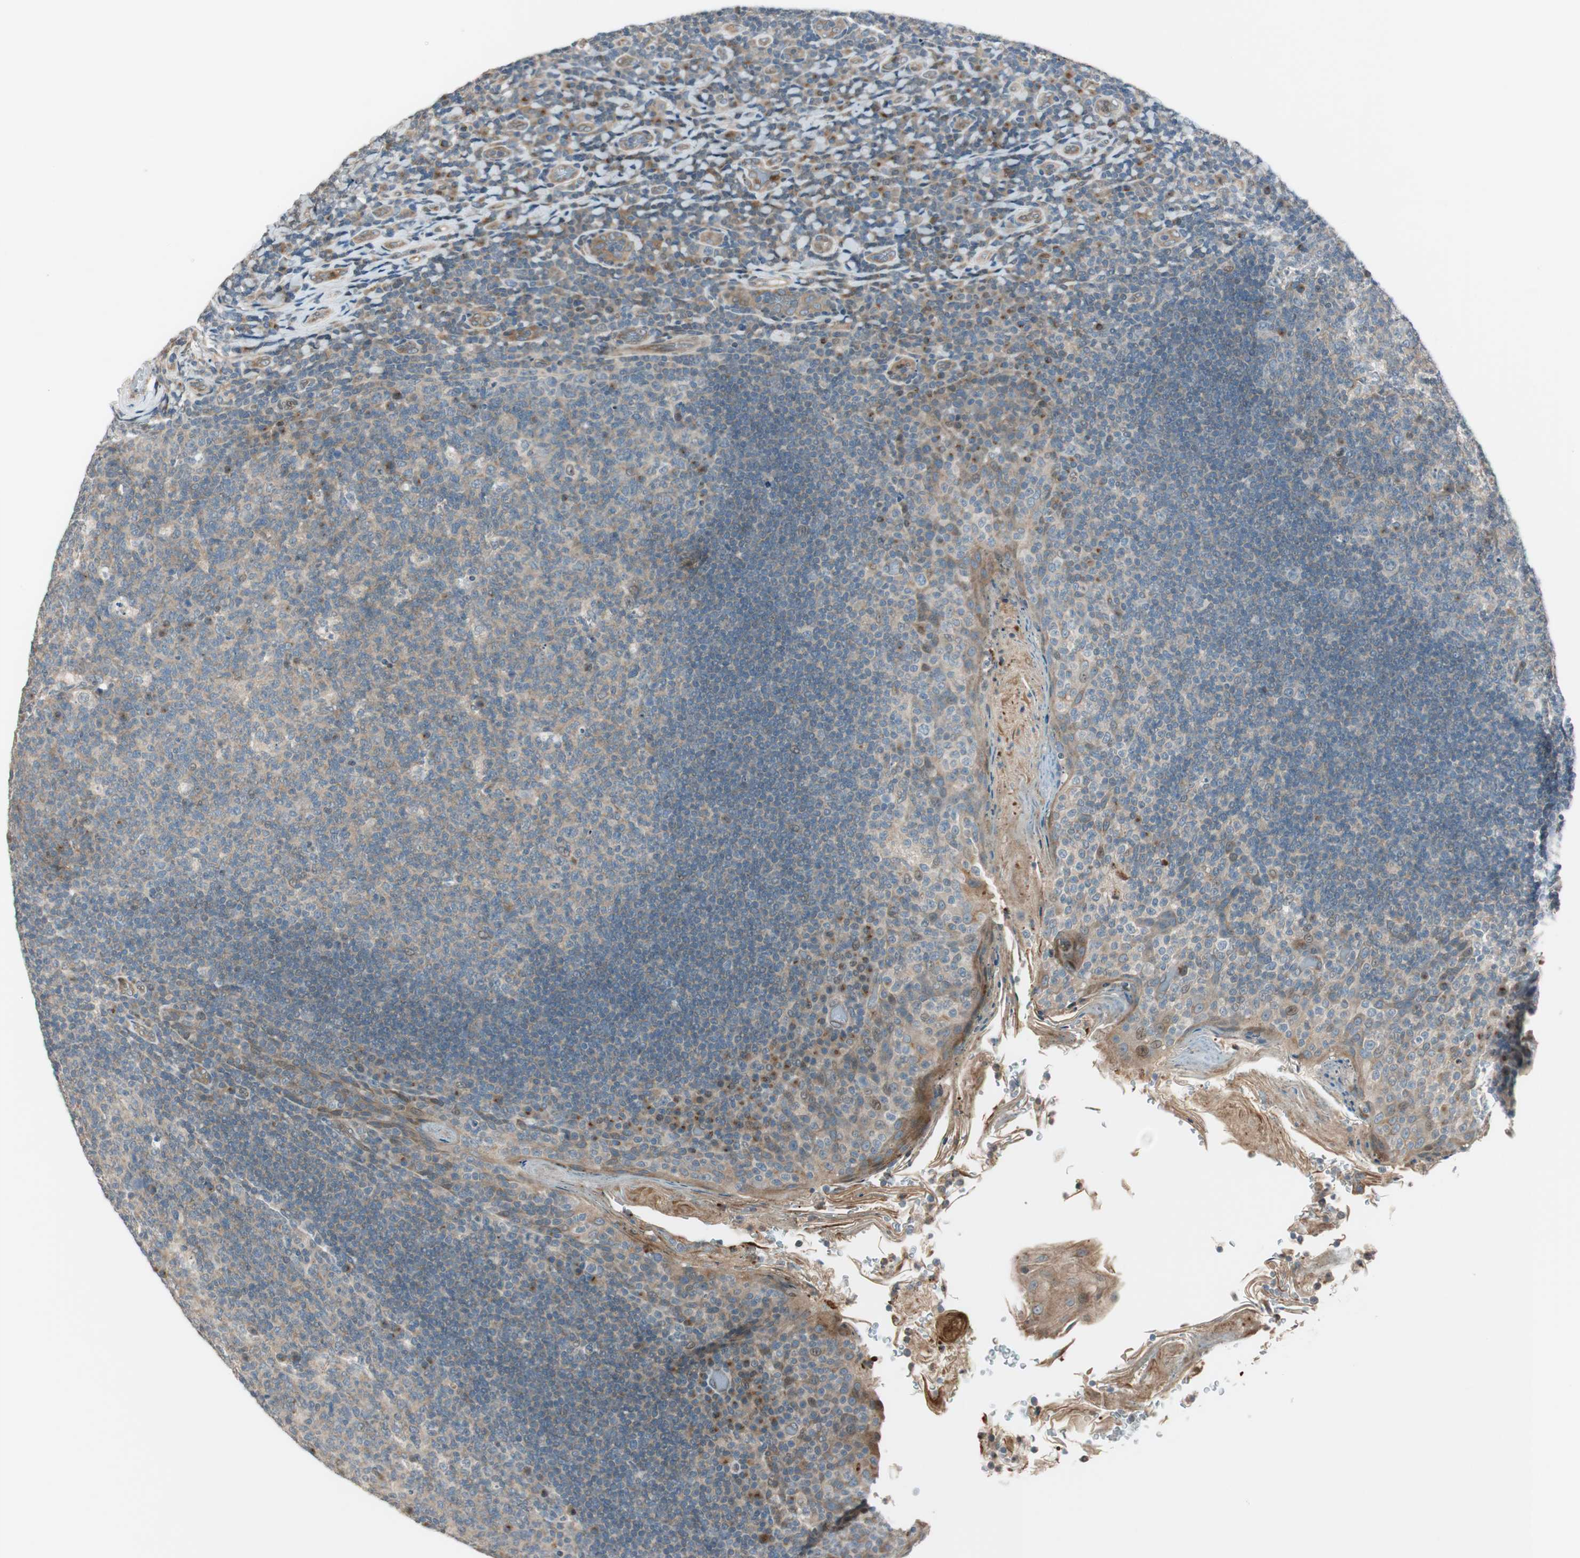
{"staining": {"intensity": "weak", "quantity": "<25%", "location": "cytoplasmic/membranous"}, "tissue": "tonsil", "cell_type": "Germinal center cells", "image_type": "normal", "snomed": [{"axis": "morphology", "description": "Normal tissue, NOS"}, {"axis": "topography", "description": "Tonsil"}], "caption": "Germinal center cells are negative for protein expression in normal human tonsil. (DAB (3,3'-diaminobenzidine) immunohistochemistry, high magnification).", "gene": "CGRRF1", "patient": {"sex": "male", "age": 17}}